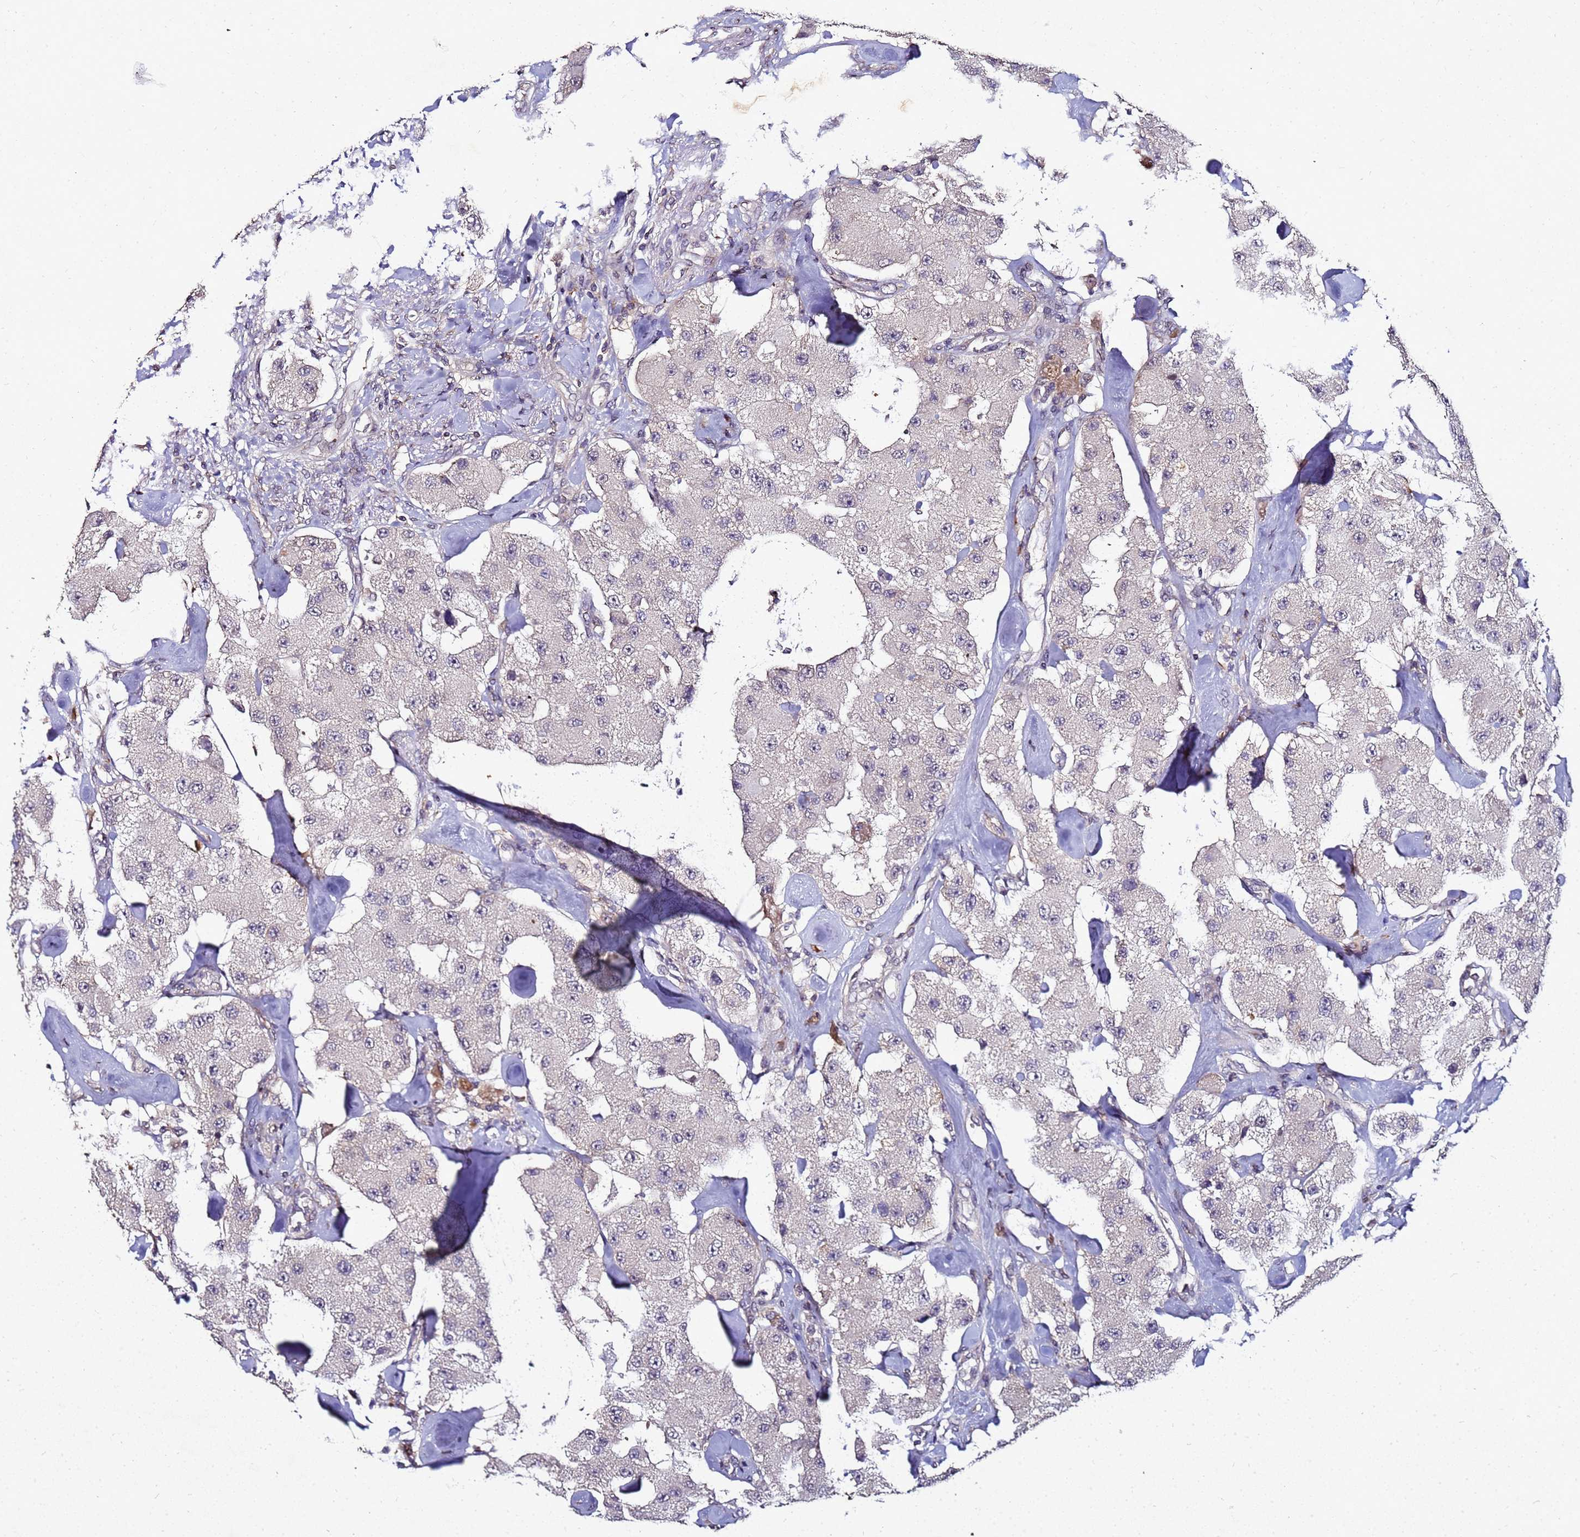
{"staining": {"intensity": "negative", "quantity": "none", "location": "none"}, "tissue": "carcinoid", "cell_type": "Tumor cells", "image_type": "cancer", "snomed": [{"axis": "morphology", "description": "Carcinoid, malignant, NOS"}, {"axis": "topography", "description": "Pancreas"}], "caption": "Micrograph shows no significant protein positivity in tumor cells of carcinoid. (Brightfield microscopy of DAB (3,3'-diaminobenzidine) IHC at high magnification).", "gene": "ANKRD17", "patient": {"sex": "male", "age": 41}}